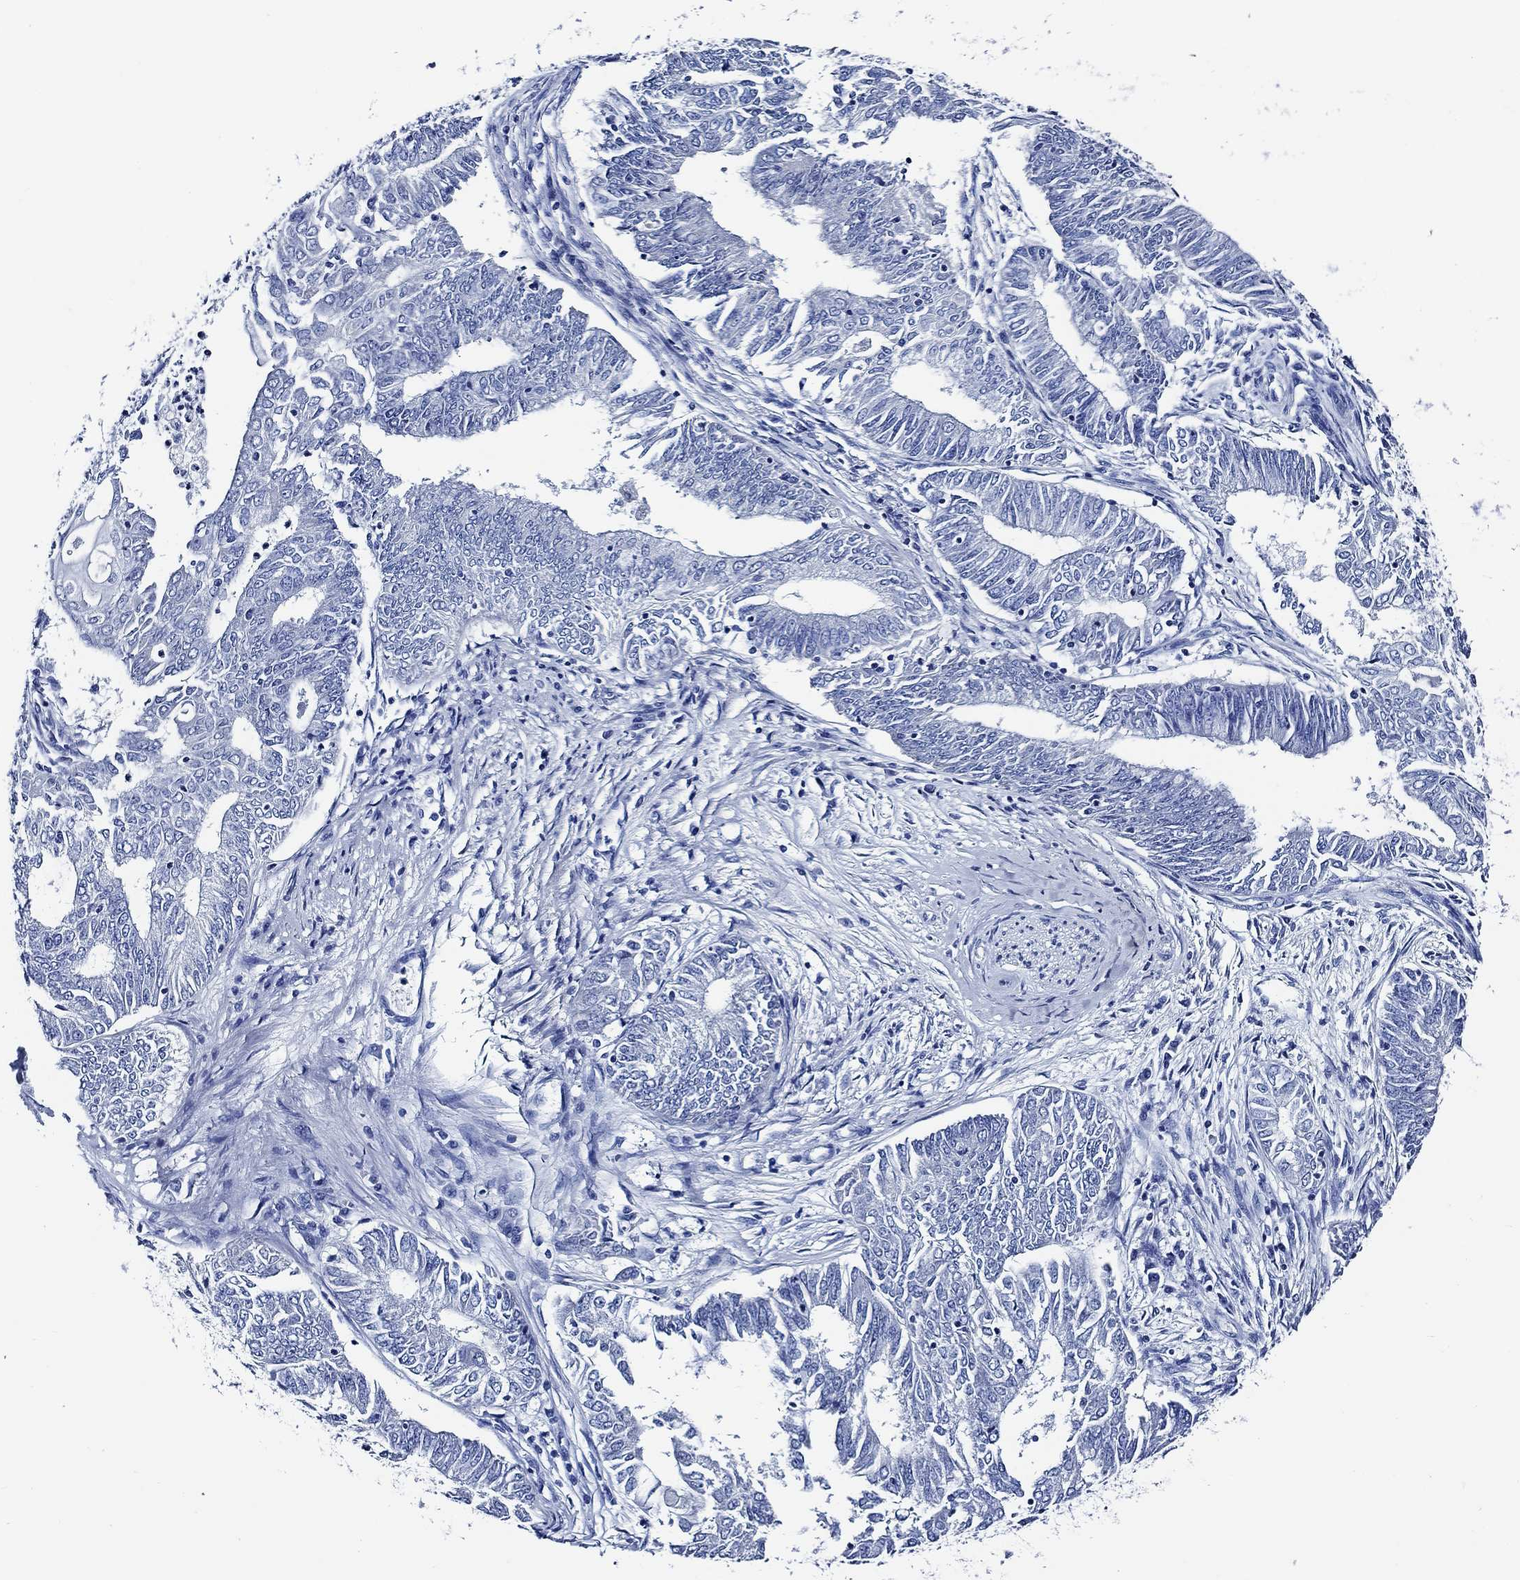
{"staining": {"intensity": "negative", "quantity": "none", "location": "none"}, "tissue": "endometrial cancer", "cell_type": "Tumor cells", "image_type": "cancer", "snomed": [{"axis": "morphology", "description": "Adenocarcinoma, NOS"}, {"axis": "topography", "description": "Endometrium"}], "caption": "DAB (3,3'-diaminobenzidine) immunohistochemical staining of adenocarcinoma (endometrial) demonstrates no significant positivity in tumor cells.", "gene": "WDR62", "patient": {"sex": "female", "age": 62}}